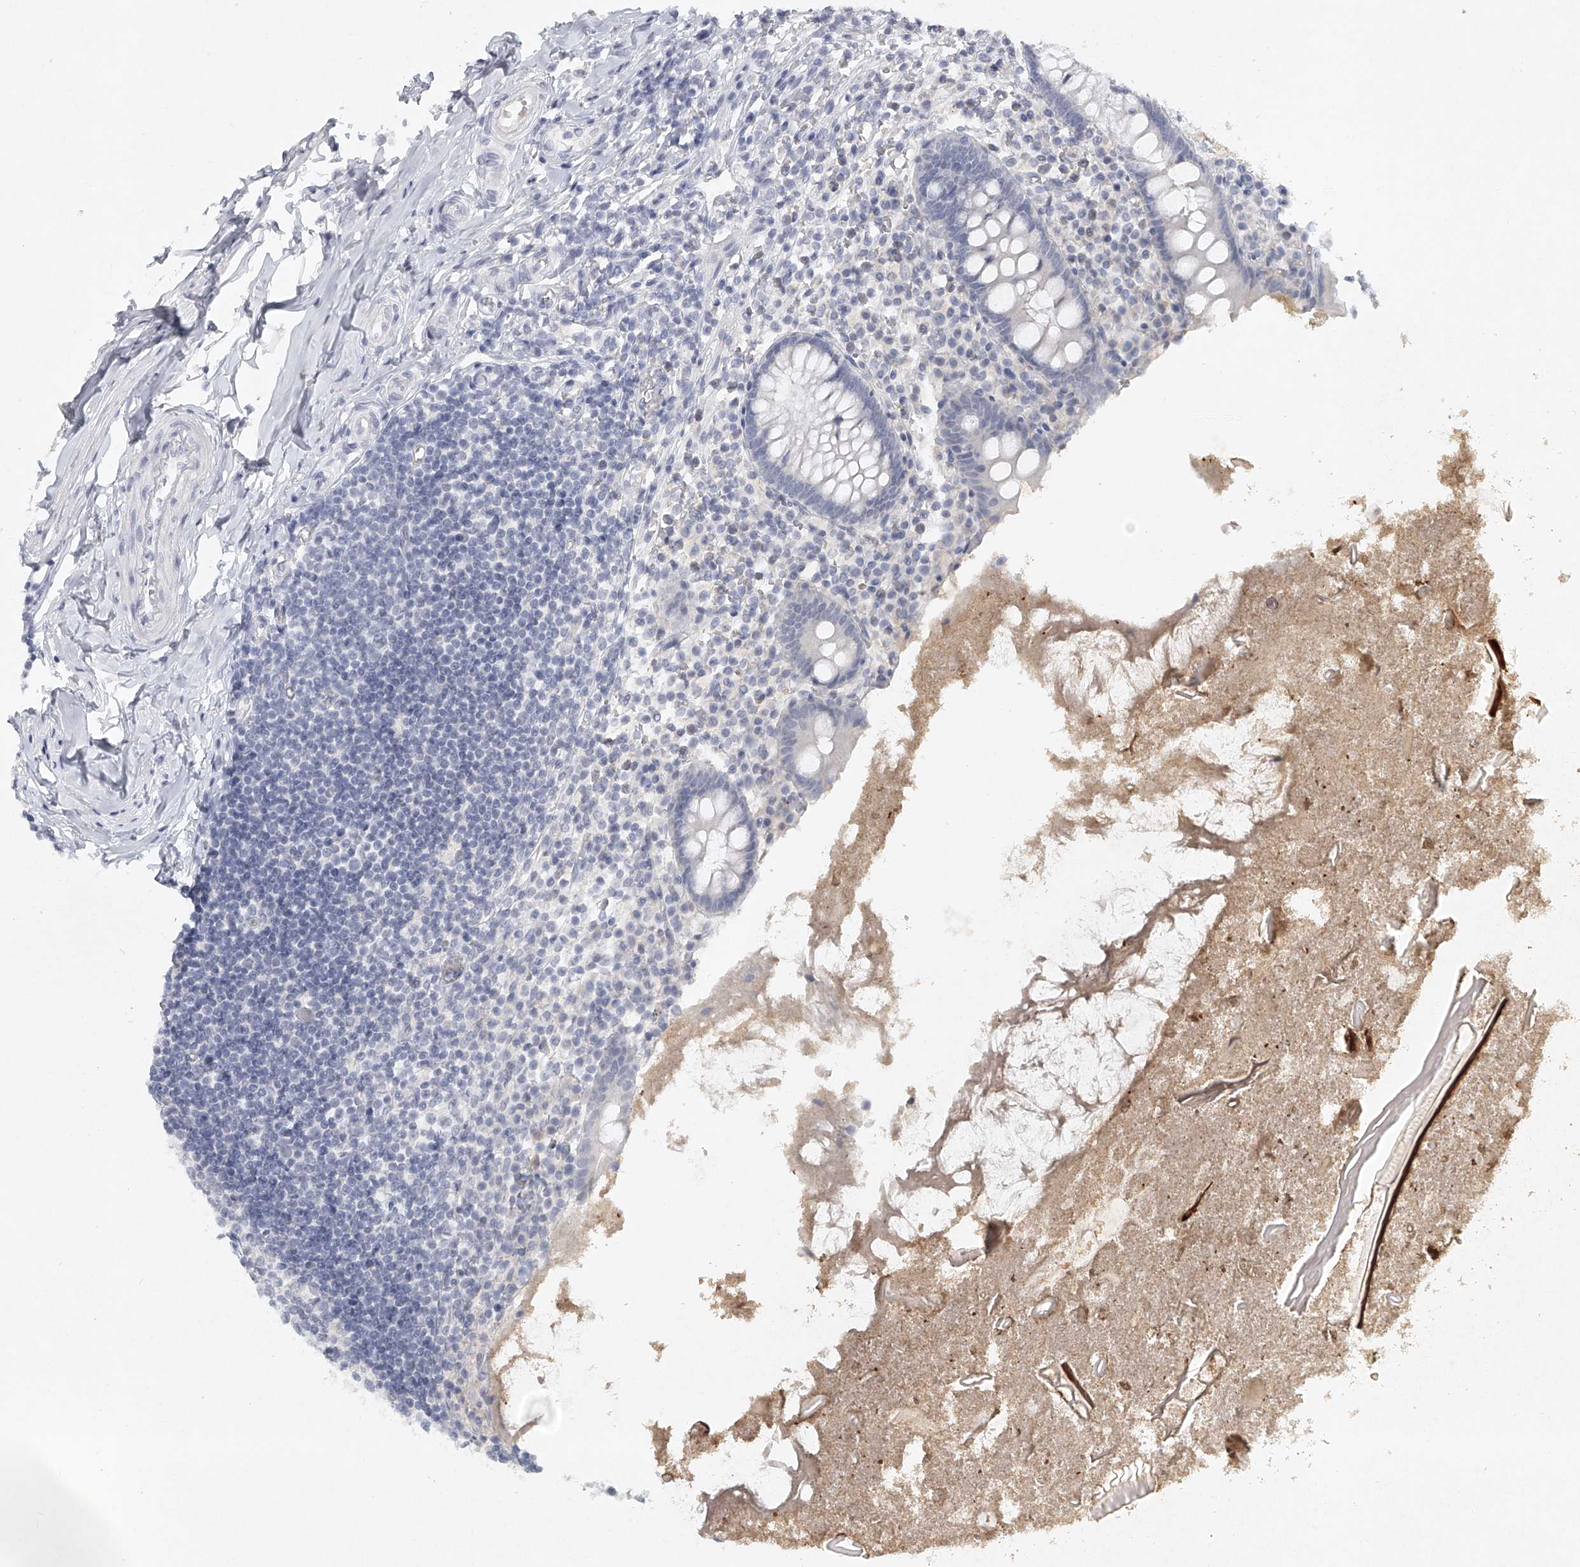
{"staining": {"intensity": "negative", "quantity": "none", "location": "none"}, "tissue": "appendix", "cell_type": "Glandular cells", "image_type": "normal", "snomed": [{"axis": "morphology", "description": "Normal tissue, NOS"}, {"axis": "topography", "description": "Appendix"}], "caption": "Glandular cells show no significant expression in benign appendix. (DAB immunohistochemistry (IHC) visualized using brightfield microscopy, high magnification).", "gene": "FAT2", "patient": {"sex": "female", "age": 17}}